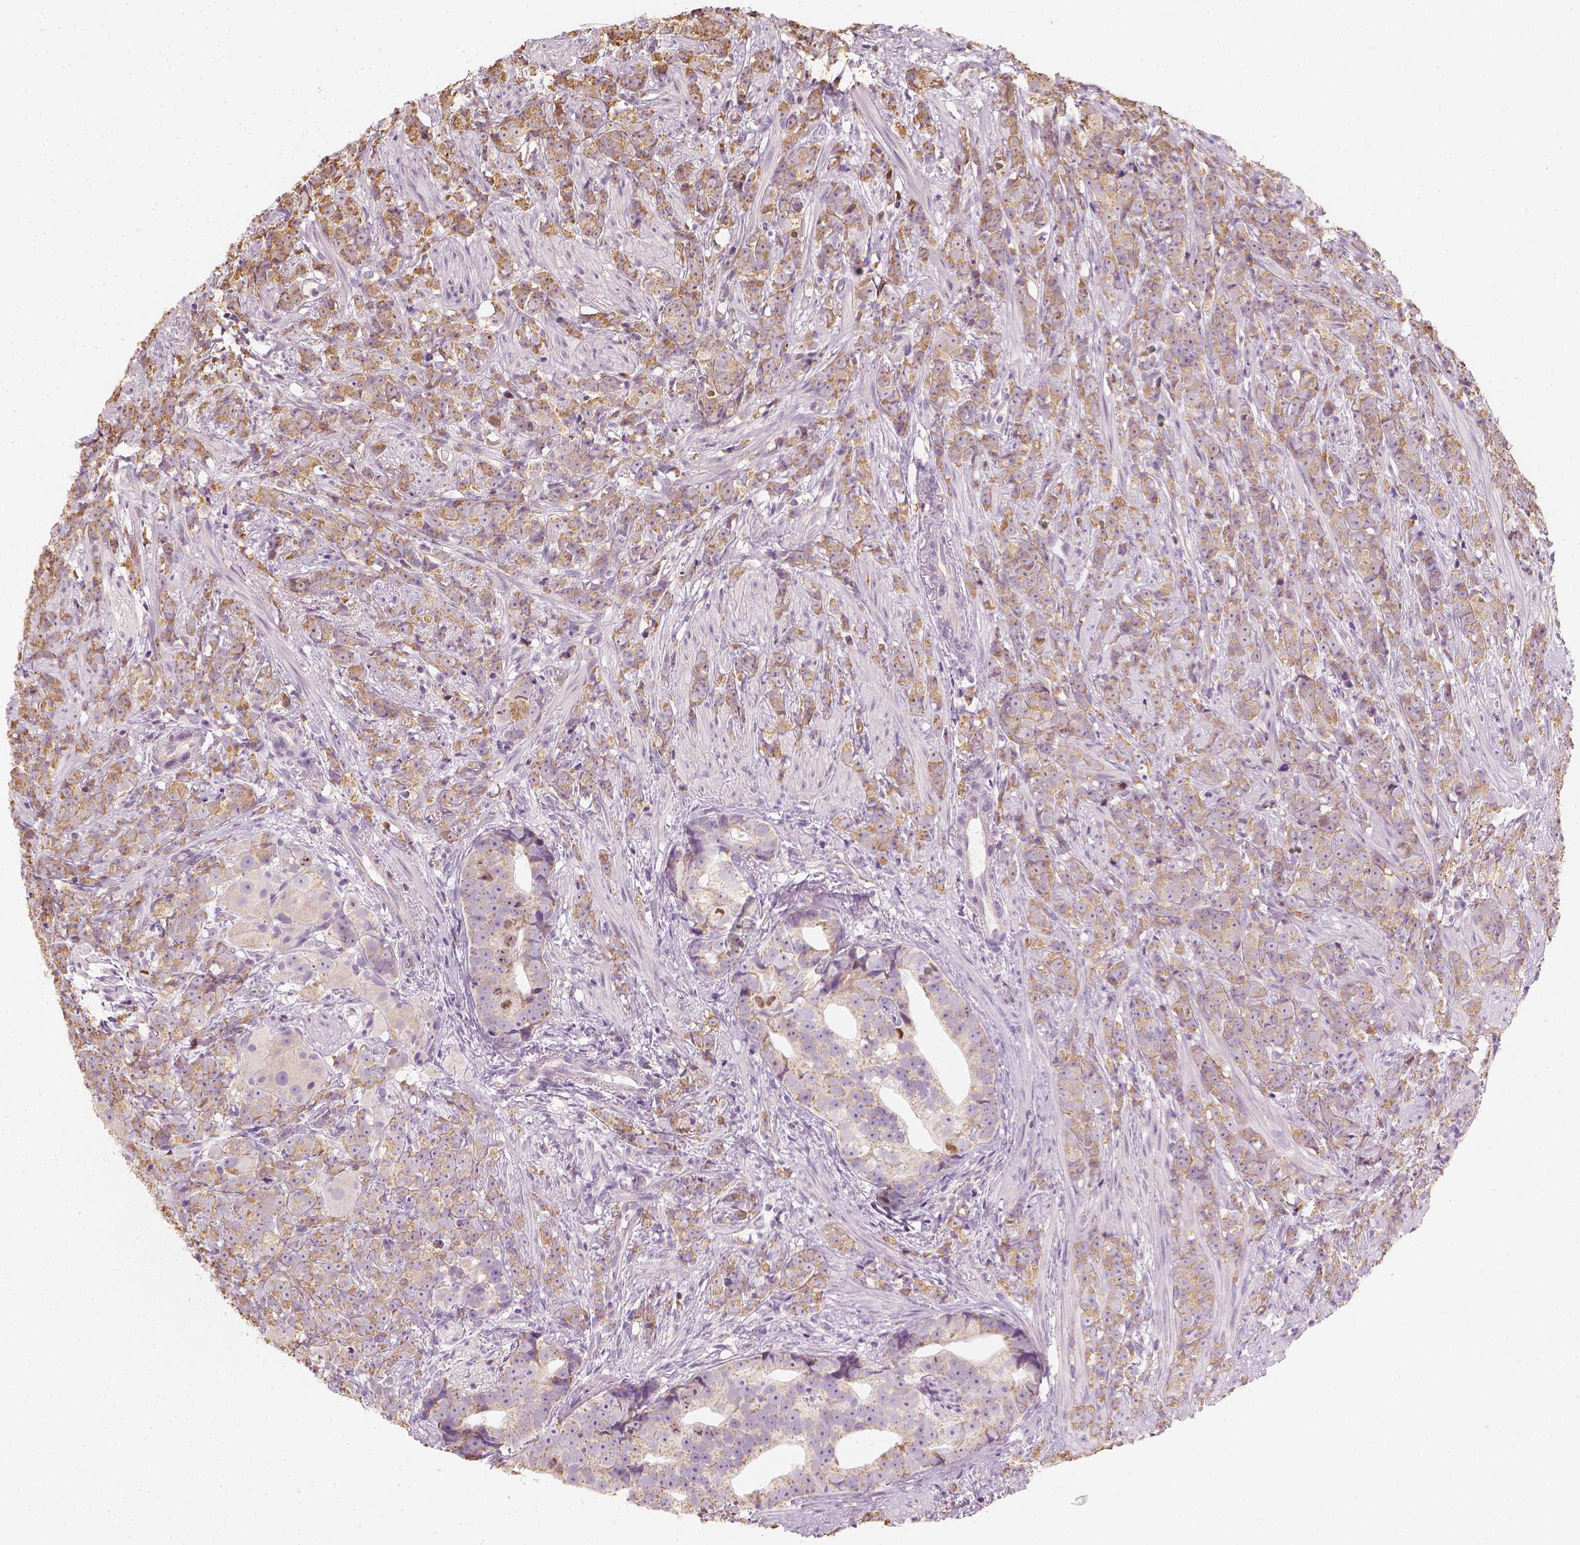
{"staining": {"intensity": "moderate", "quantity": ">75%", "location": "cytoplasmic/membranous"}, "tissue": "prostate cancer", "cell_type": "Tumor cells", "image_type": "cancer", "snomed": [{"axis": "morphology", "description": "Adenocarcinoma, High grade"}, {"axis": "topography", "description": "Prostate"}], "caption": "High-power microscopy captured an immunohistochemistry histopathology image of prostate cancer, revealing moderate cytoplasmic/membranous positivity in about >75% of tumor cells. (DAB (3,3'-diaminobenzidine) IHC with brightfield microscopy, high magnification).", "gene": "LCA5", "patient": {"sex": "male", "age": 81}}